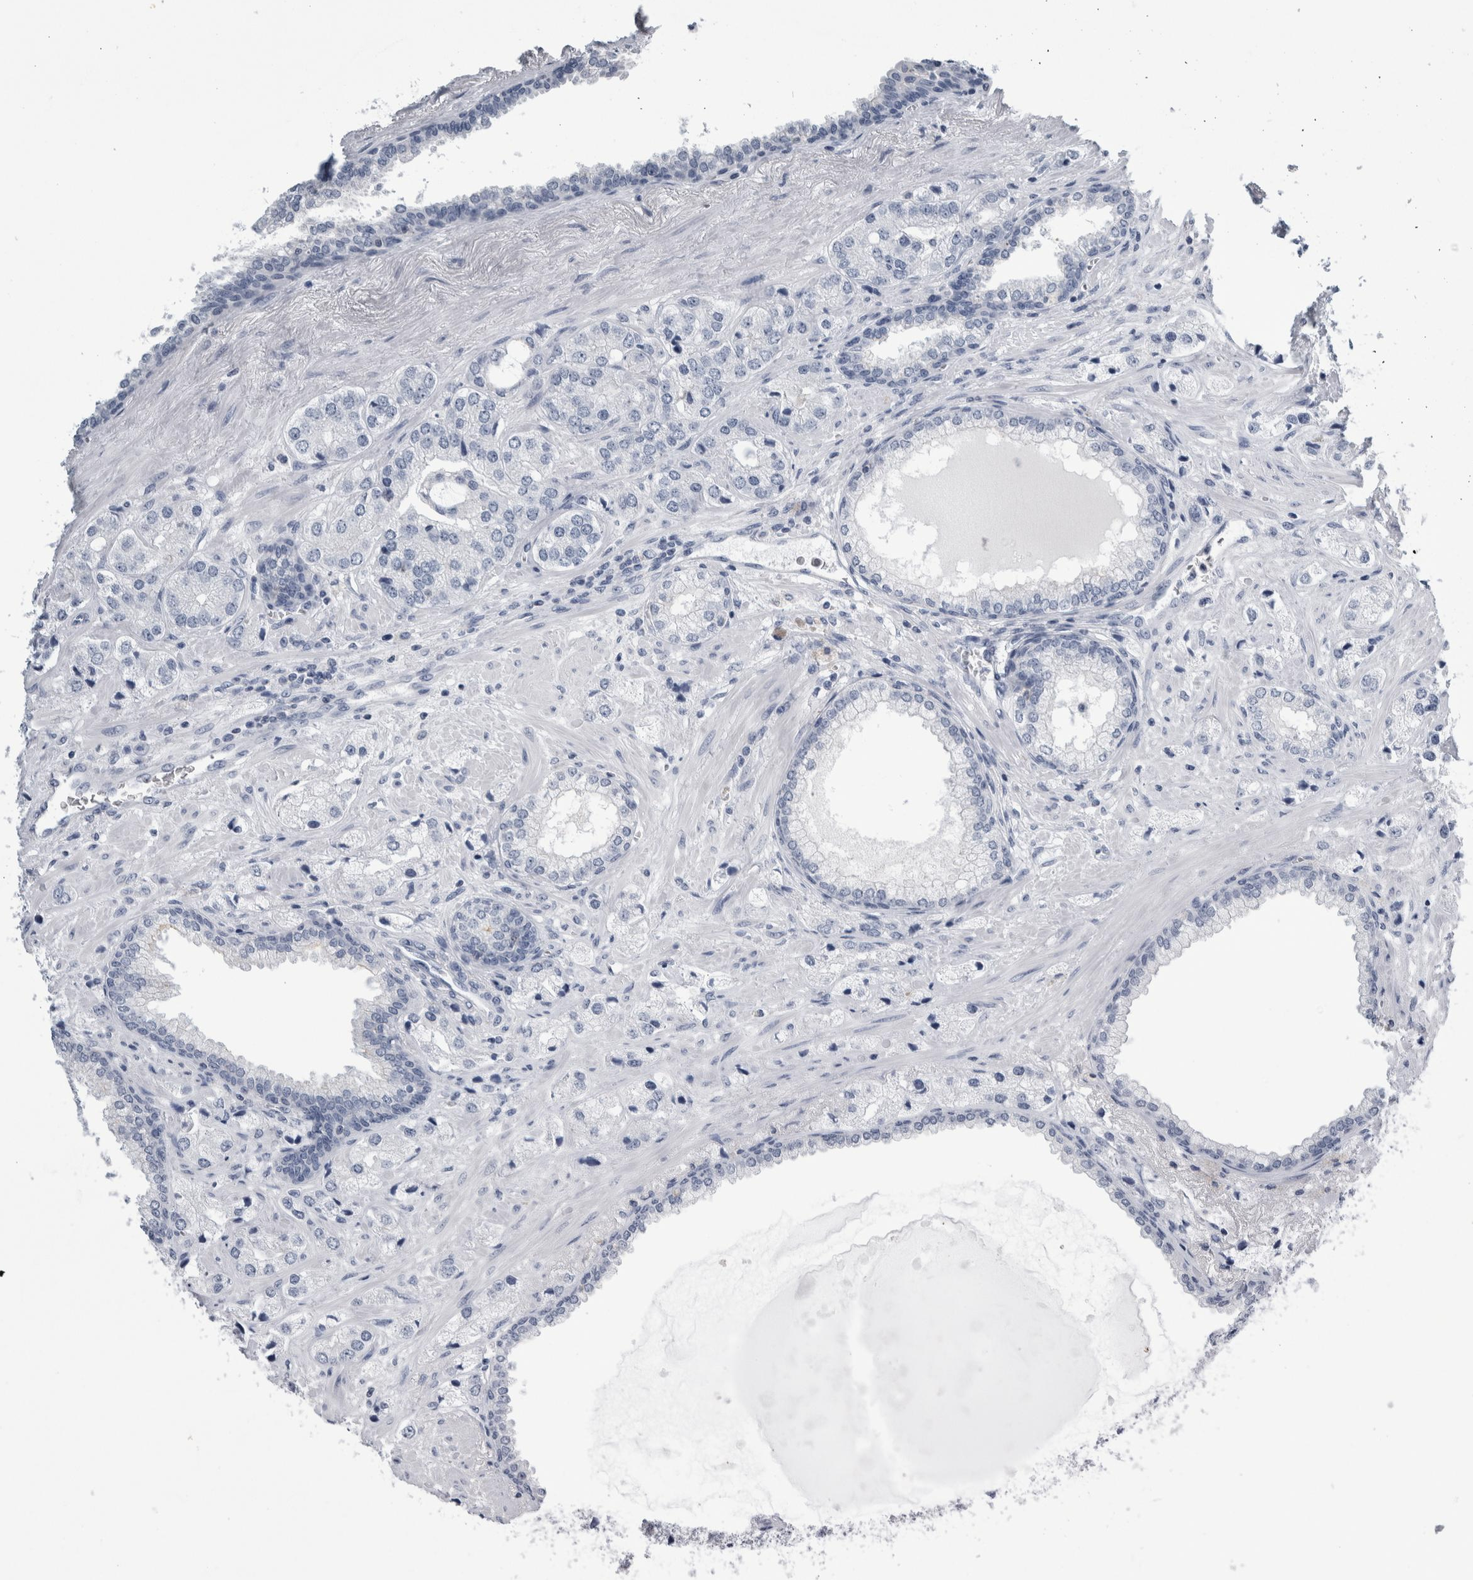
{"staining": {"intensity": "negative", "quantity": "none", "location": "none"}, "tissue": "prostate cancer", "cell_type": "Tumor cells", "image_type": "cancer", "snomed": [{"axis": "morphology", "description": "Adenocarcinoma, High grade"}, {"axis": "topography", "description": "Prostate"}], "caption": "Immunohistochemistry of prostate cancer (adenocarcinoma (high-grade)) displays no positivity in tumor cells. Nuclei are stained in blue.", "gene": "ANKFY1", "patient": {"sex": "male", "age": 66}}